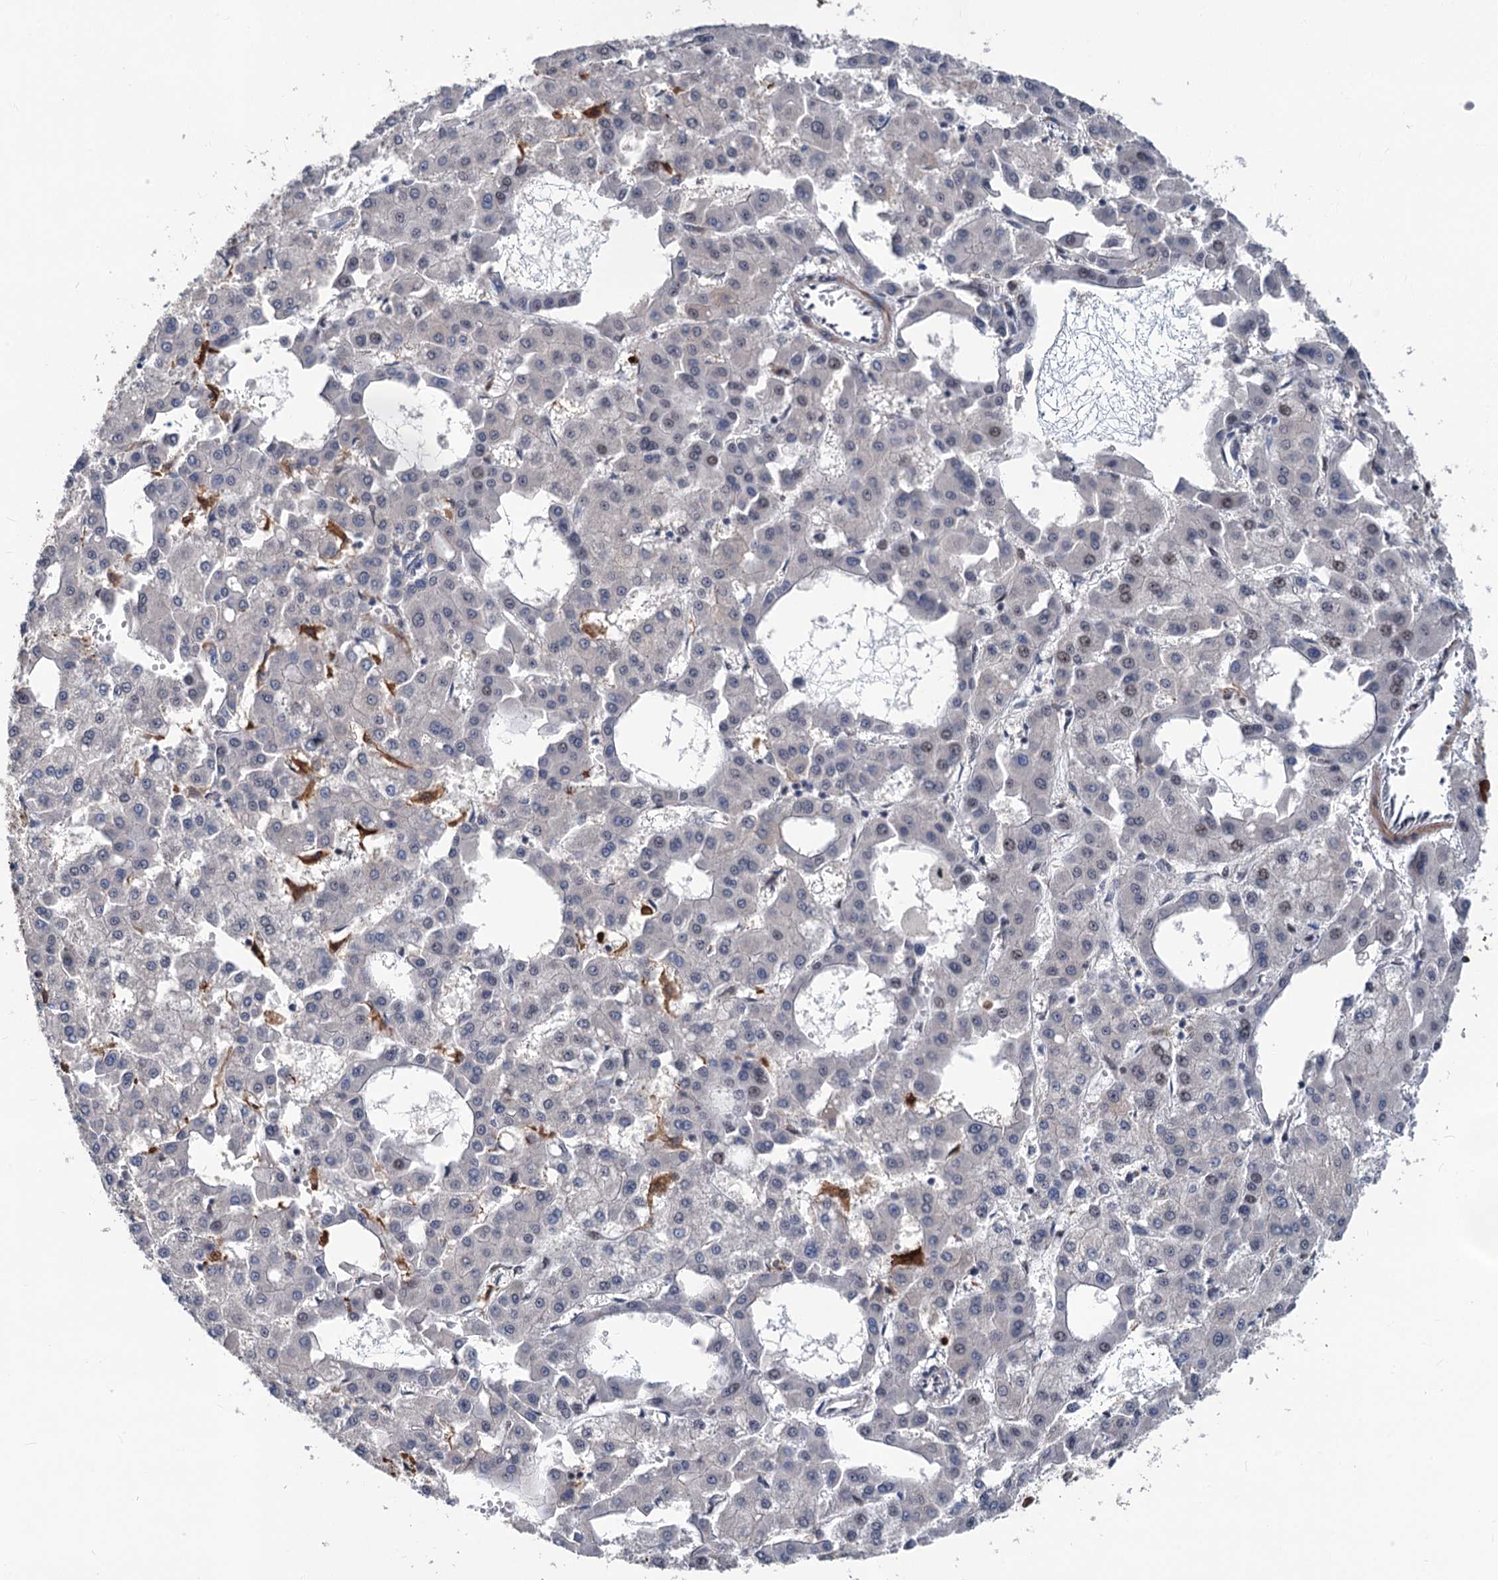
{"staining": {"intensity": "negative", "quantity": "none", "location": "none"}, "tissue": "liver cancer", "cell_type": "Tumor cells", "image_type": "cancer", "snomed": [{"axis": "morphology", "description": "Carcinoma, Hepatocellular, NOS"}, {"axis": "topography", "description": "Liver"}], "caption": "This is an immunohistochemistry (IHC) photomicrograph of human liver cancer. There is no positivity in tumor cells.", "gene": "PHF8", "patient": {"sex": "male", "age": 47}}